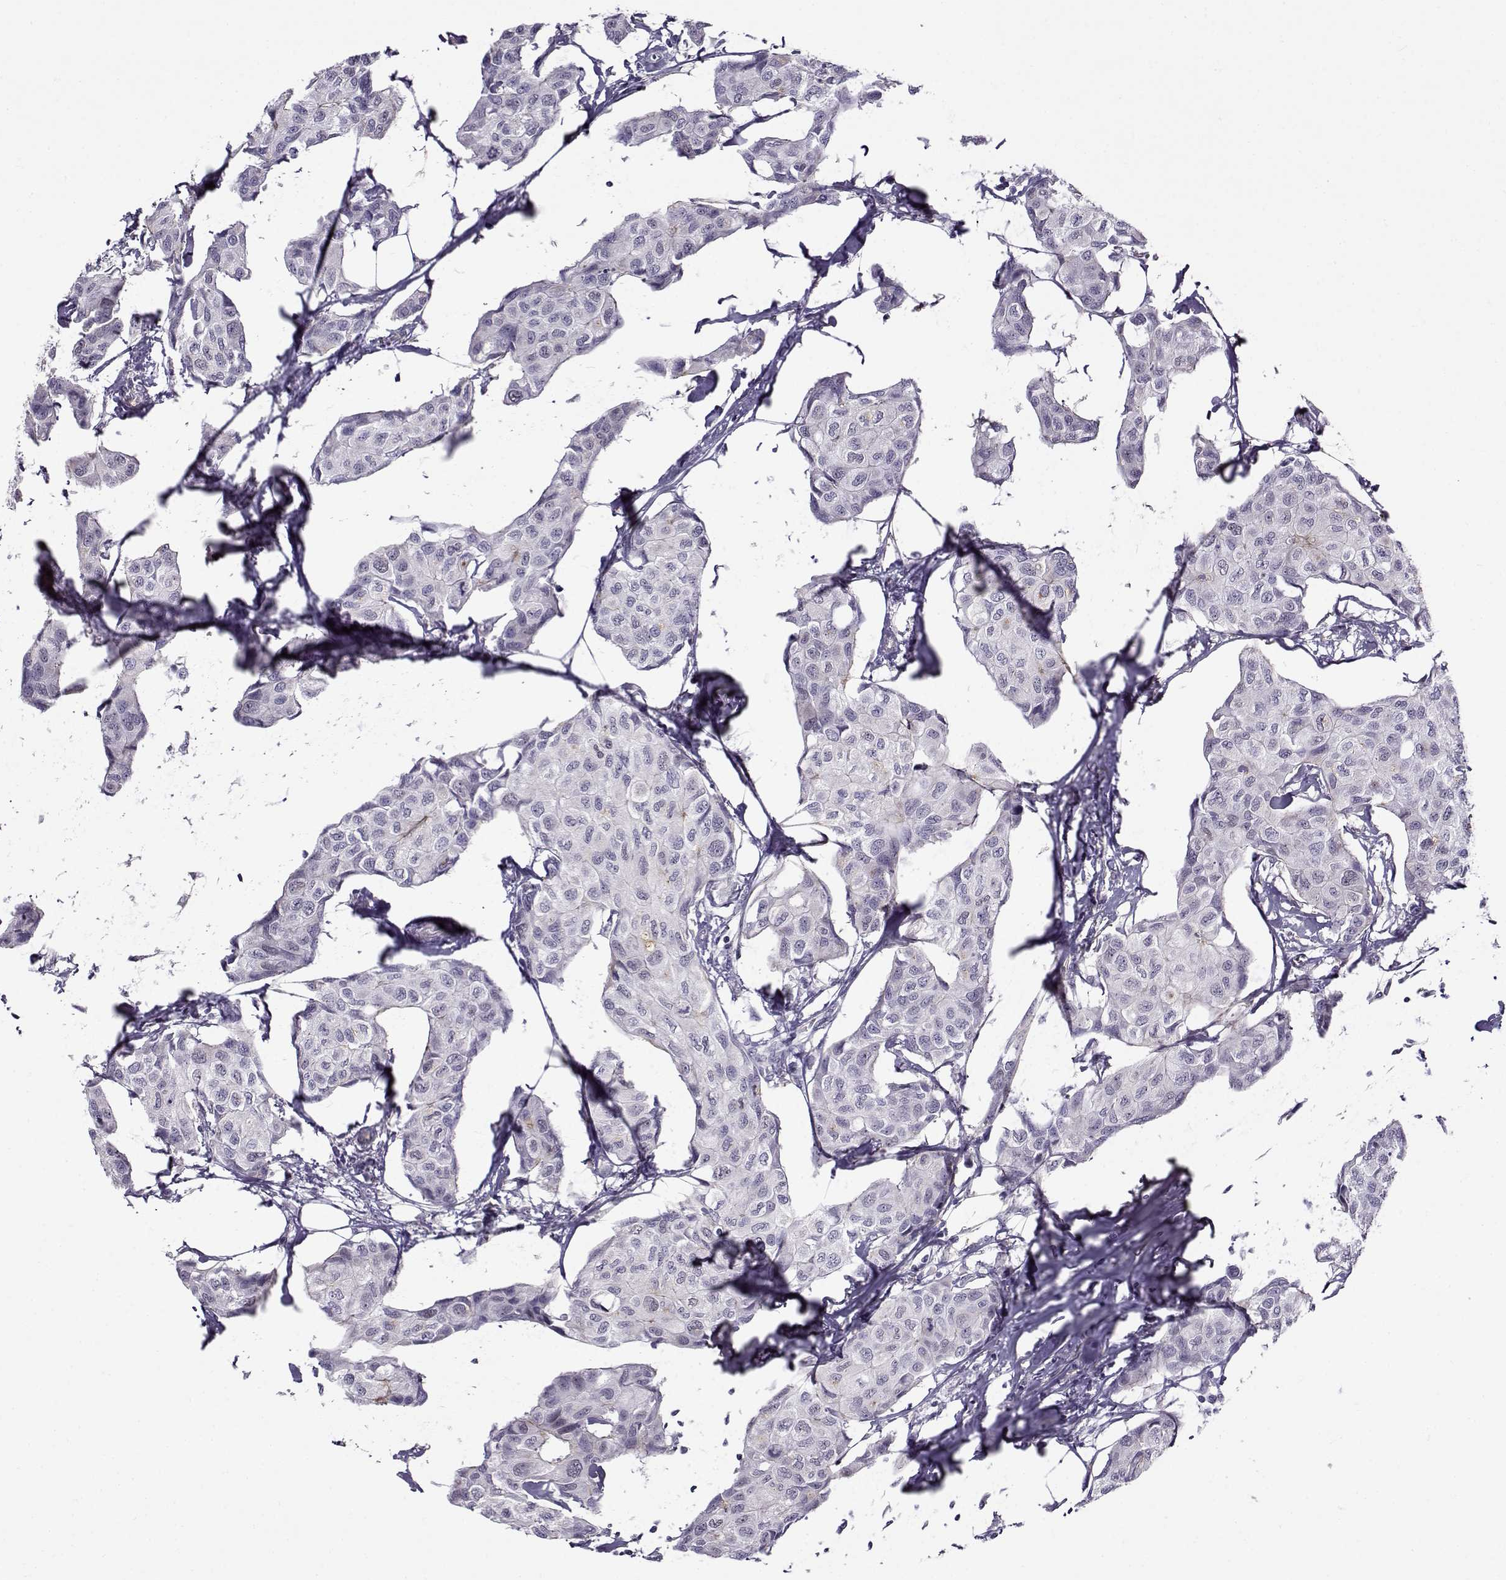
{"staining": {"intensity": "negative", "quantity": "none", "location": "none"}, "tissue": "breast cancer", "cell_type": "Tumor cells", "image_type": "cancer", "snomed": [{"axis": "morphology", "description": "Duct carcinoma"}, {"axis": "topography", "description": "Breast"}], "caption": "Immunohistochemistry micrograph of breast cancer (intraductal carcinoma) stained for a protein (brown), which reveals no staining in tumor cells.", "gene": "BACH1", "patient": {"sex": "female", "age": 80}}